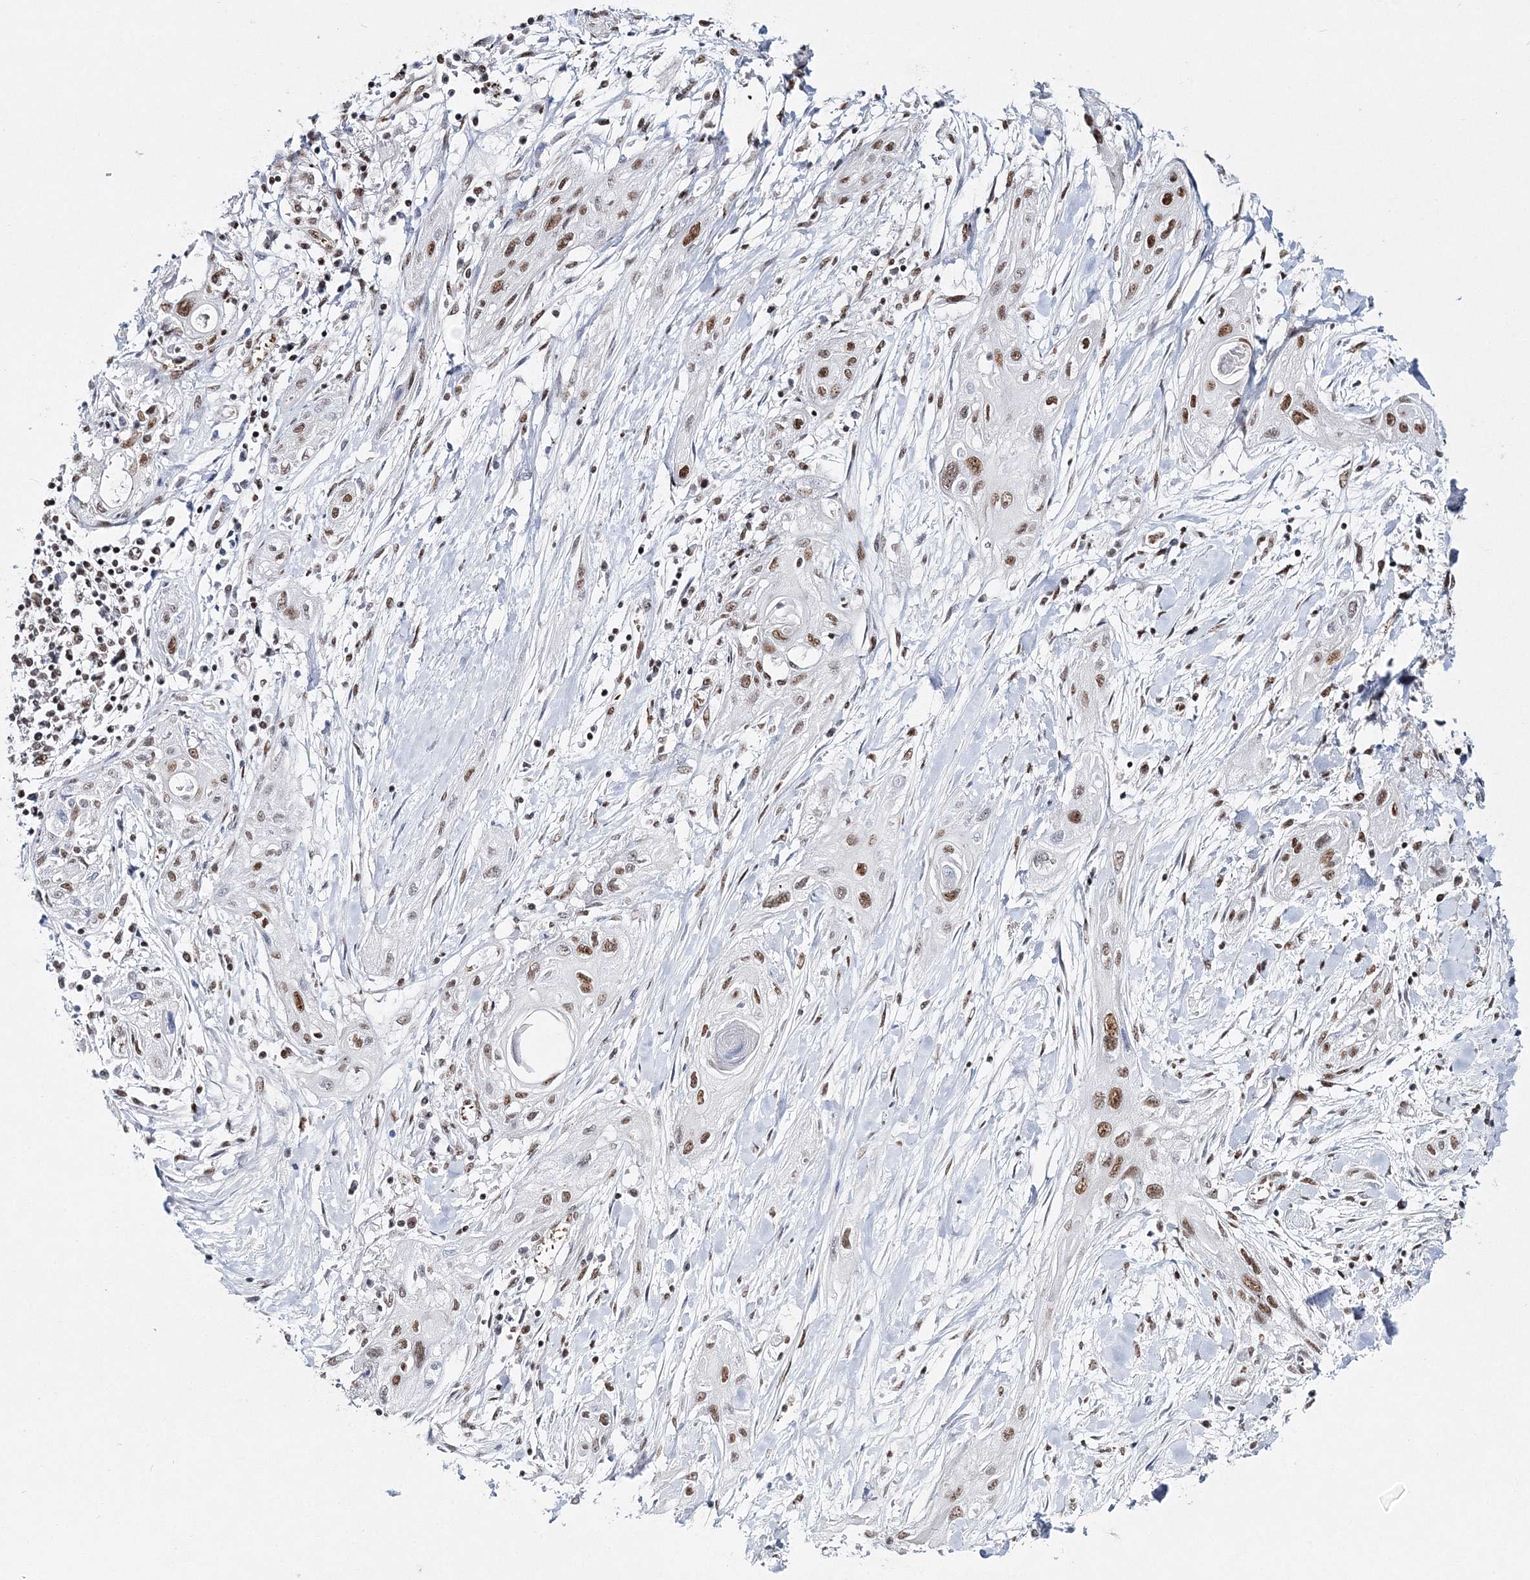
{"staining": {"intensity": "moderate", "quantity": ">75%", "location": "nuclear"}, "tissue": "lung cancer", "cell_type": "Tumor cells", "image_type": "cancer", "snomed": [{"axis": "morphology", "description": "Squamous cell carcinoma, NOS"}, {"axis": "topography", "description": "Lung"}], "caption": "A brown stain labels moderate nuclear expression of a protein in human lung squamous cell carcinoma tumor cells.", "gene": "QRICH1", "patient": {"sex": "female", "age": 47}}